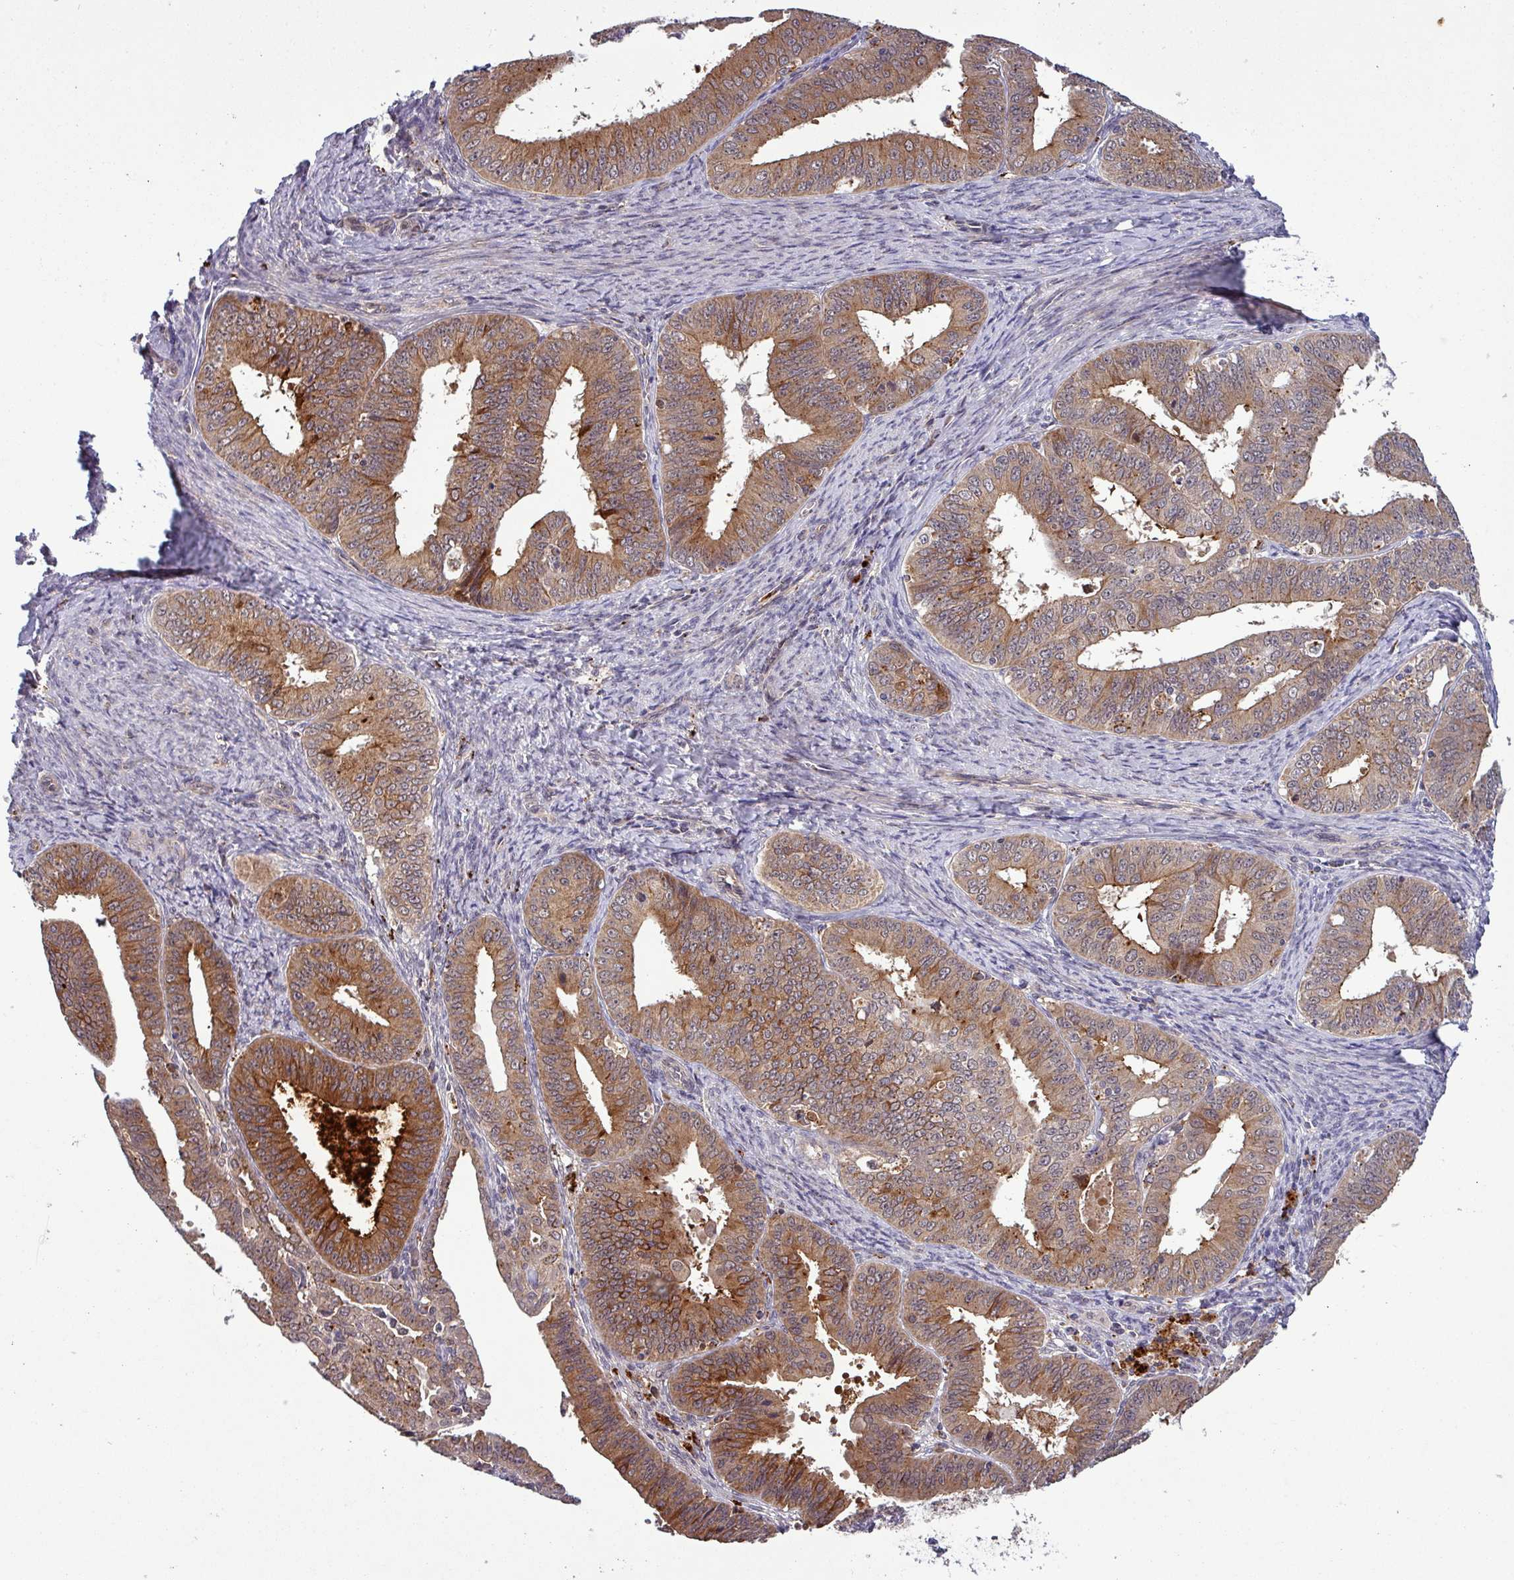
{"staining": {"intensity": "strong", "quantity": ">75%", "location": "cytoplasmic/membranous"}, "tissue": "endometrial cancer", "cell_type": "Tumor cells", "image_type": "cancer", "snomed": [{"axis": "morphology", "description": "Adenocarcinoma, NOS"}, {"axis": "topography", "description": "Endometrium"}], "caption": "Endometrial adenocarcinoma stained for a protein (brown) displays strong cytoplasmic/membranous positive expression in approximately >75% of tumor cells.", "gene": "PUS1", "patient": {"sex": "female", "age": 73}}